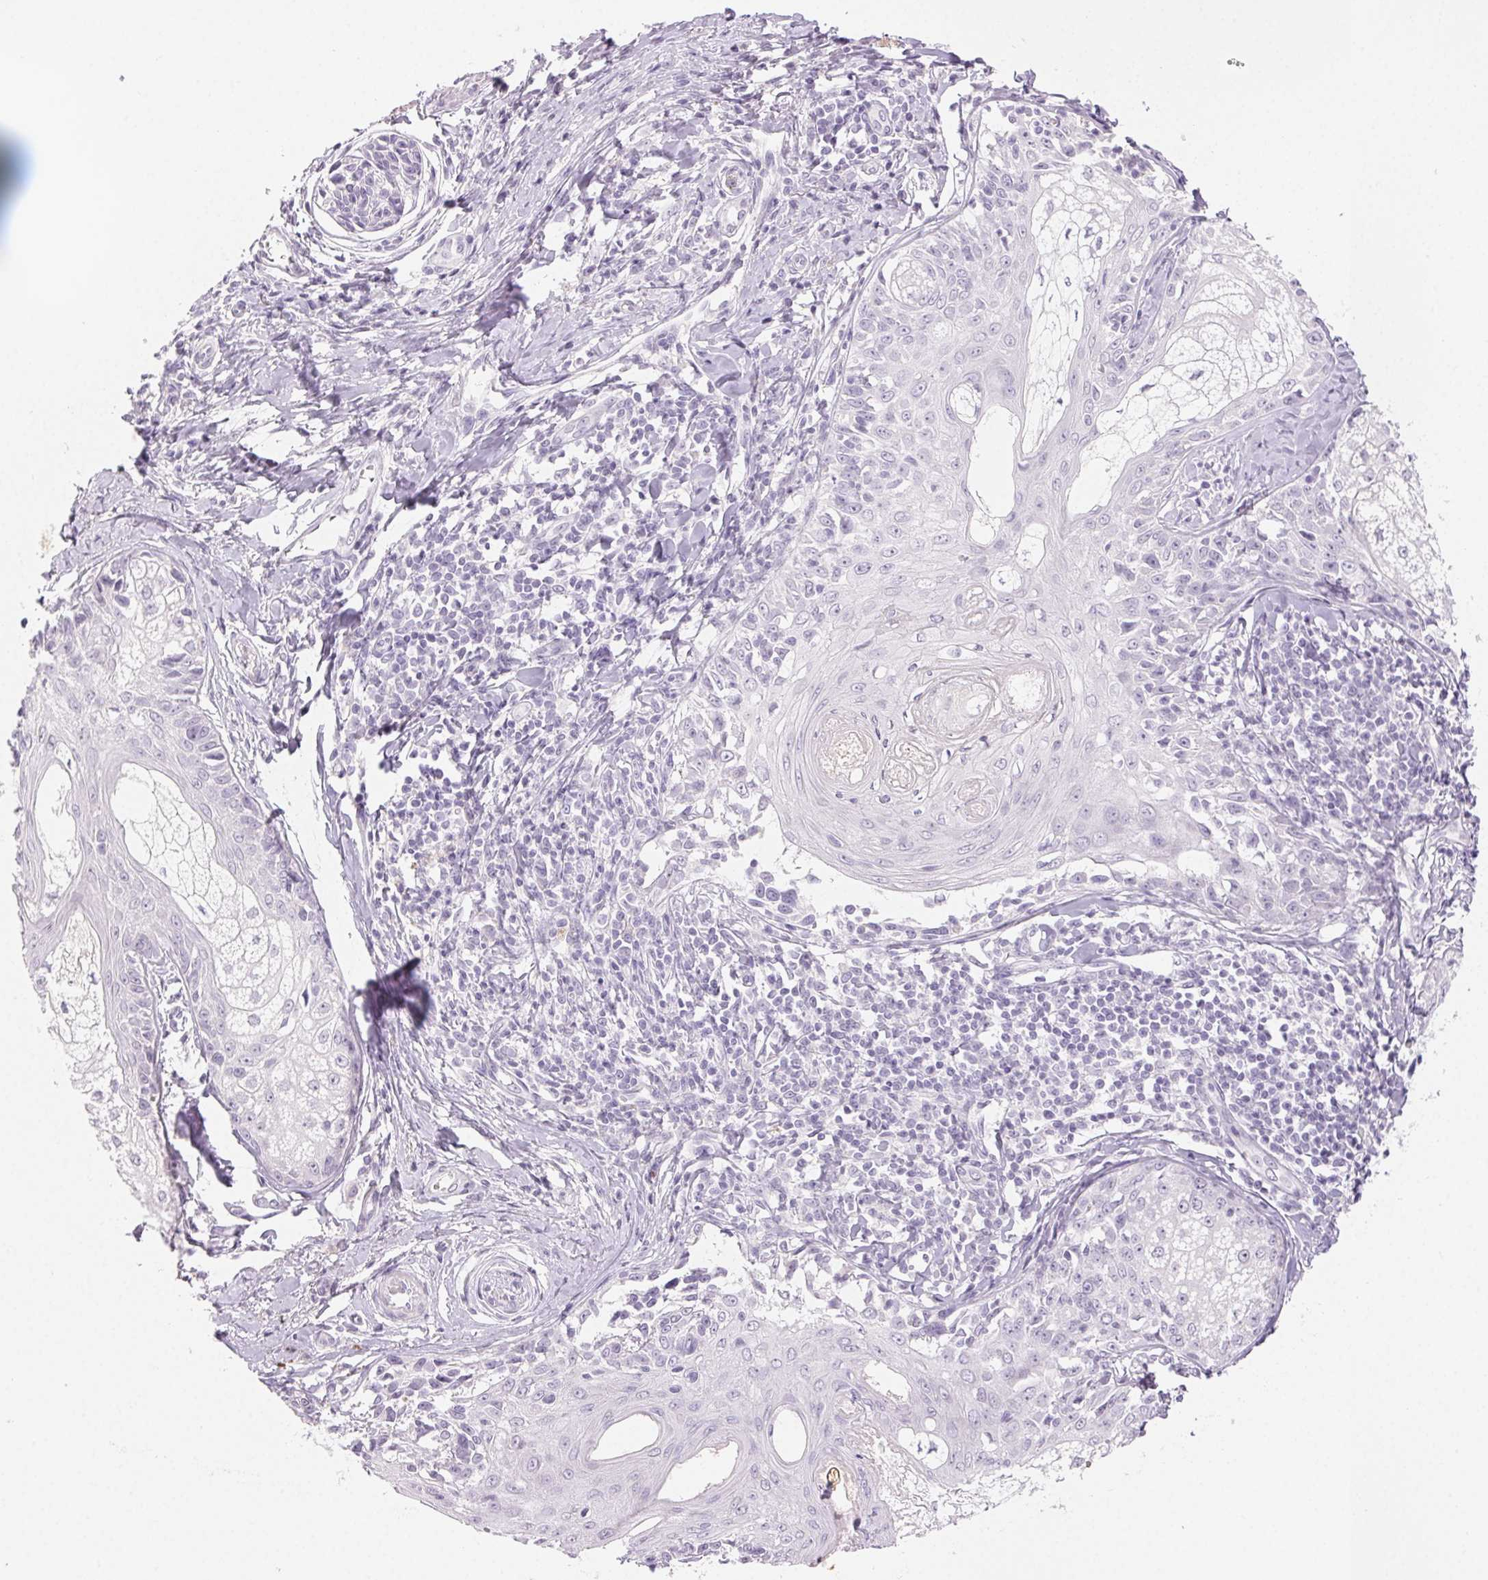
{"staining": {"intensity": "negative", "quantity": "none", "location": "none"}, "tissue": "melanoma", "cell_type": "Tumor cells", "image_type": "cancer", "snomed": [{"axis": "morphology", "description": "Malignant melanoma, NOS"}, {"axis": "topography", "description": "Skin"}], "caption": "Immunohistochemistry micrograph of human melanoma stained for a protein (brown), which reveals no expression in tumor cells.", "gene": "BPIFB2", "patient": {"sex": "female", "age": 86}}